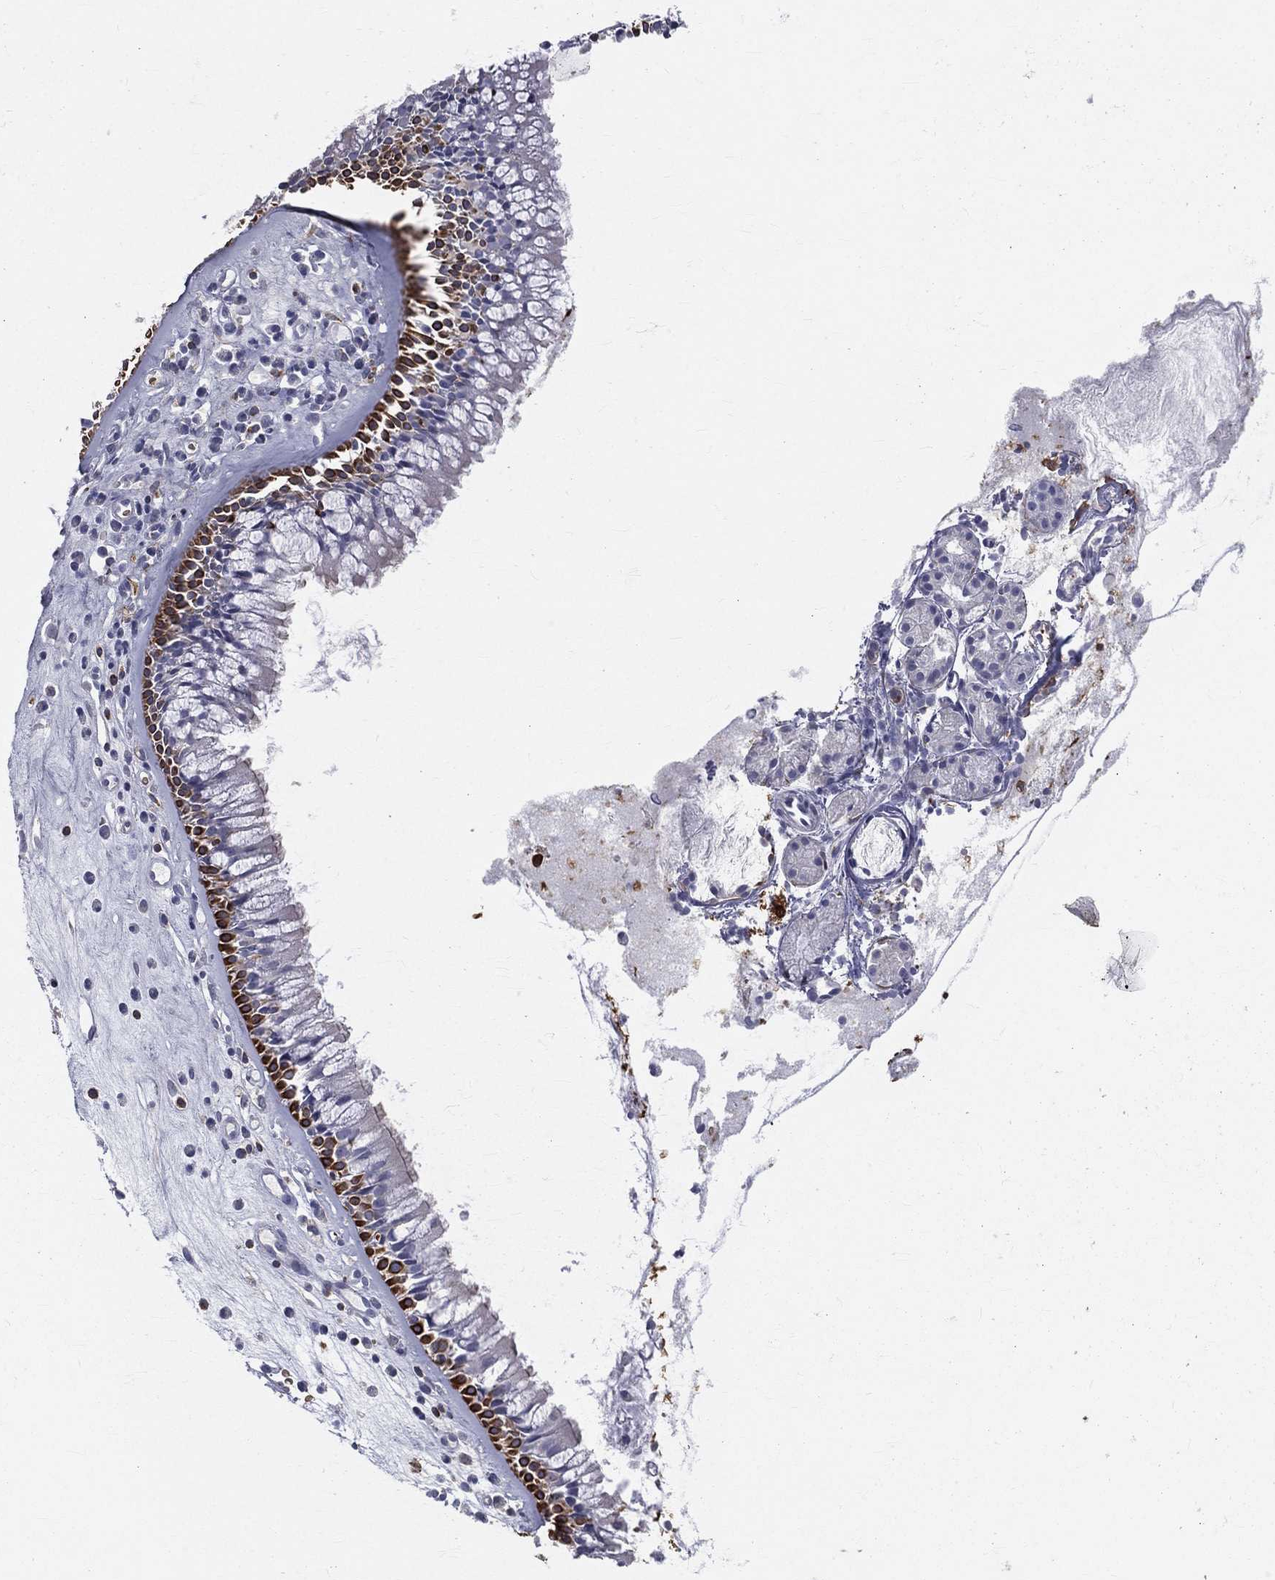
{"staining": {"intensity": "strong", "quantity": "<25%", "location": "cytoplasmic/membranous"}, "tissue": "nasopharynx", "cell_type": "Respiratory epithelial cells", "image_type": "normal", "snomed": [{"axis": "morphology", "description": "Normal tissue, NOS"}, {"axis": "topography", "description": "Nasopharynx"}], "caption": "About <25% of respiratory epithelial cells in unremarkable nasopharynx exhibit strong cytoplasmic/membranous protein positivity as visualized by brown immunohistochemical staining.", "gene": "CTSW", "patient": {"sex": "male", "age": 57}}